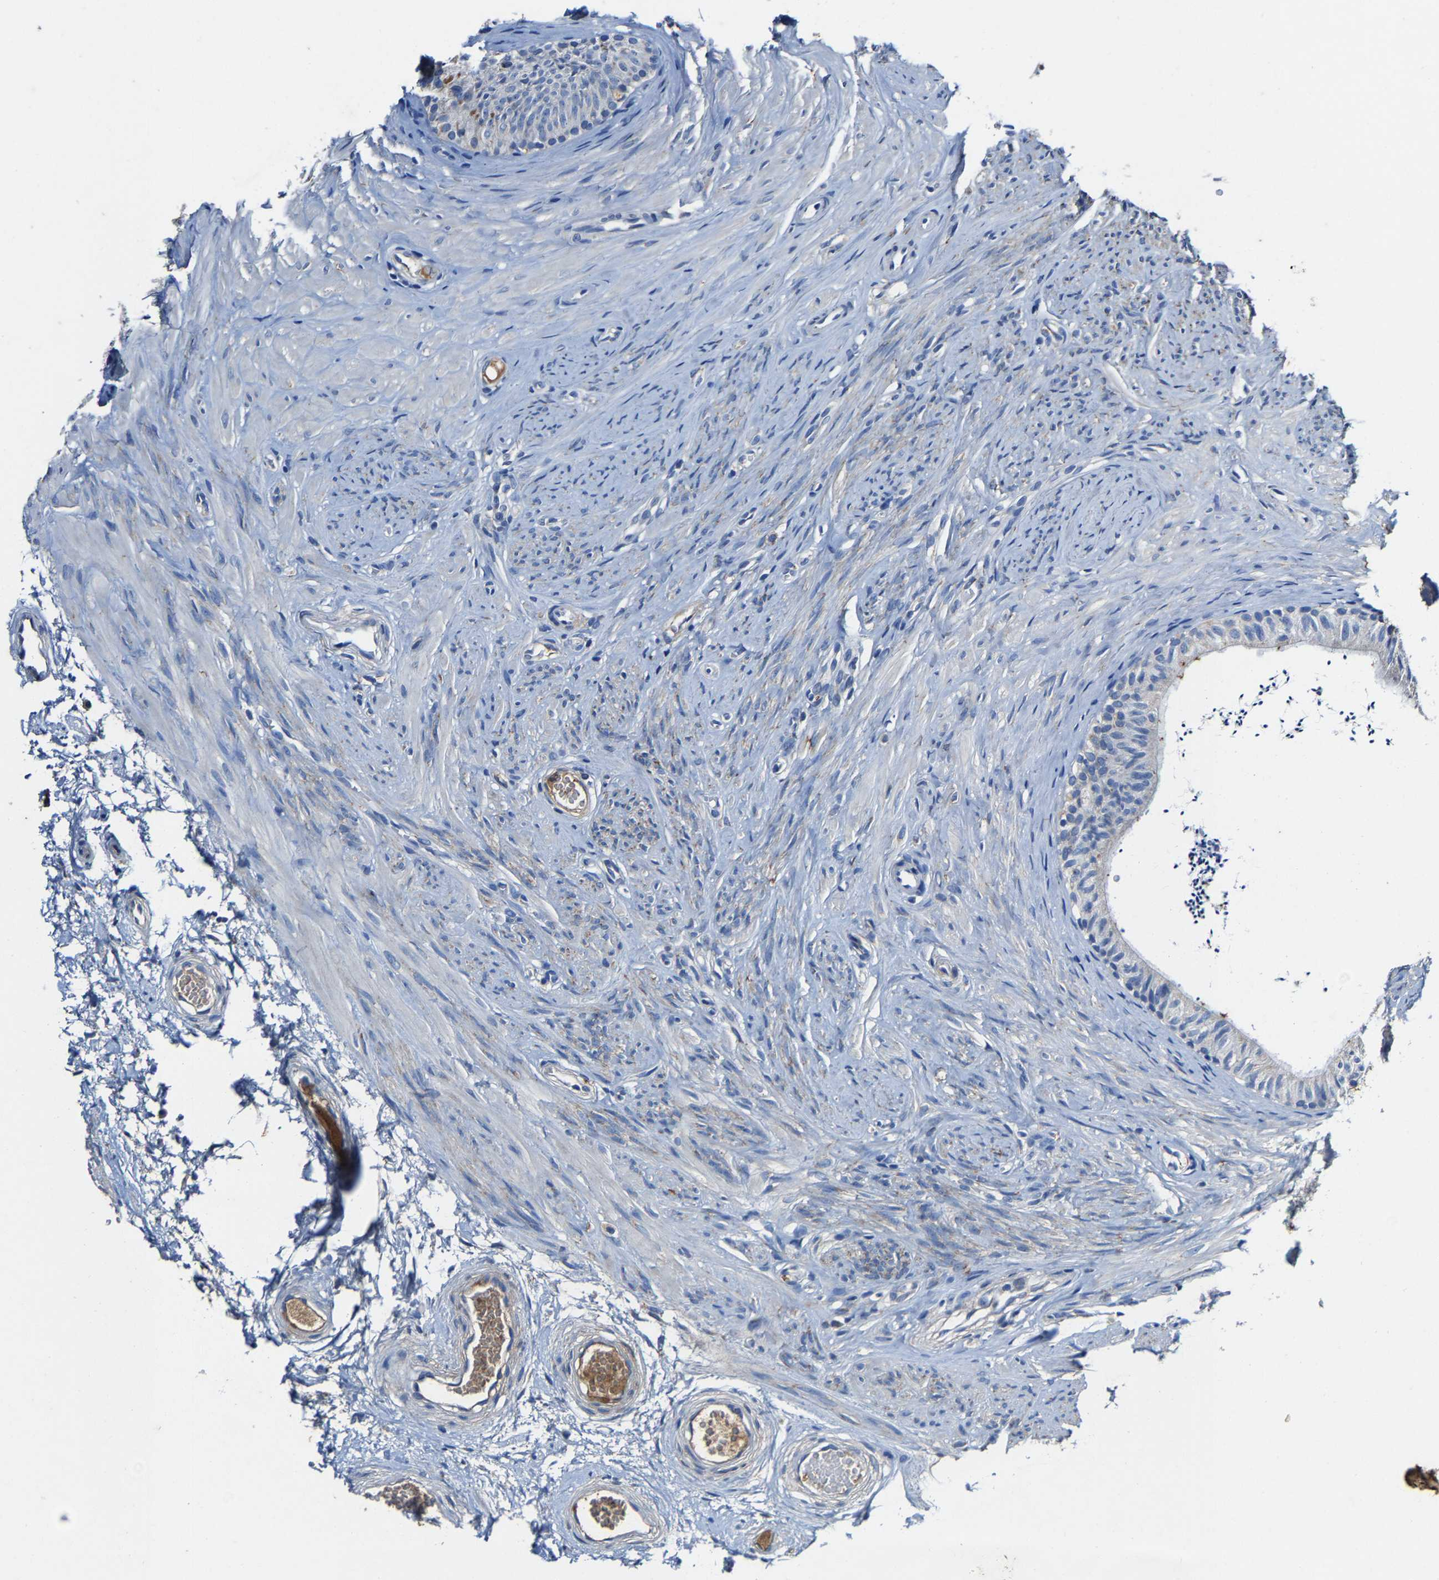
{"staining": {"intensity": "moderate", "quantity": "<25%", "location": "cytoplasmic/membranous"}, "tissue": "epididymis", "cell_type": "Glandular cells", "image_type": "normal", "snomed": [{"axis": "morphology", "description": "Normal tissue, NOS"}, {"axis": "topography", "description": "Epididymis"}], "caption": "Immunohistochemical staining of normal epididymis demonstrates <25% levels of moderate cytoplasmic/membranous protein staining in approximately <25% of glandular cells.", "gene": "SLC25A25", "patient": {"sex": "male", "age": 56}}